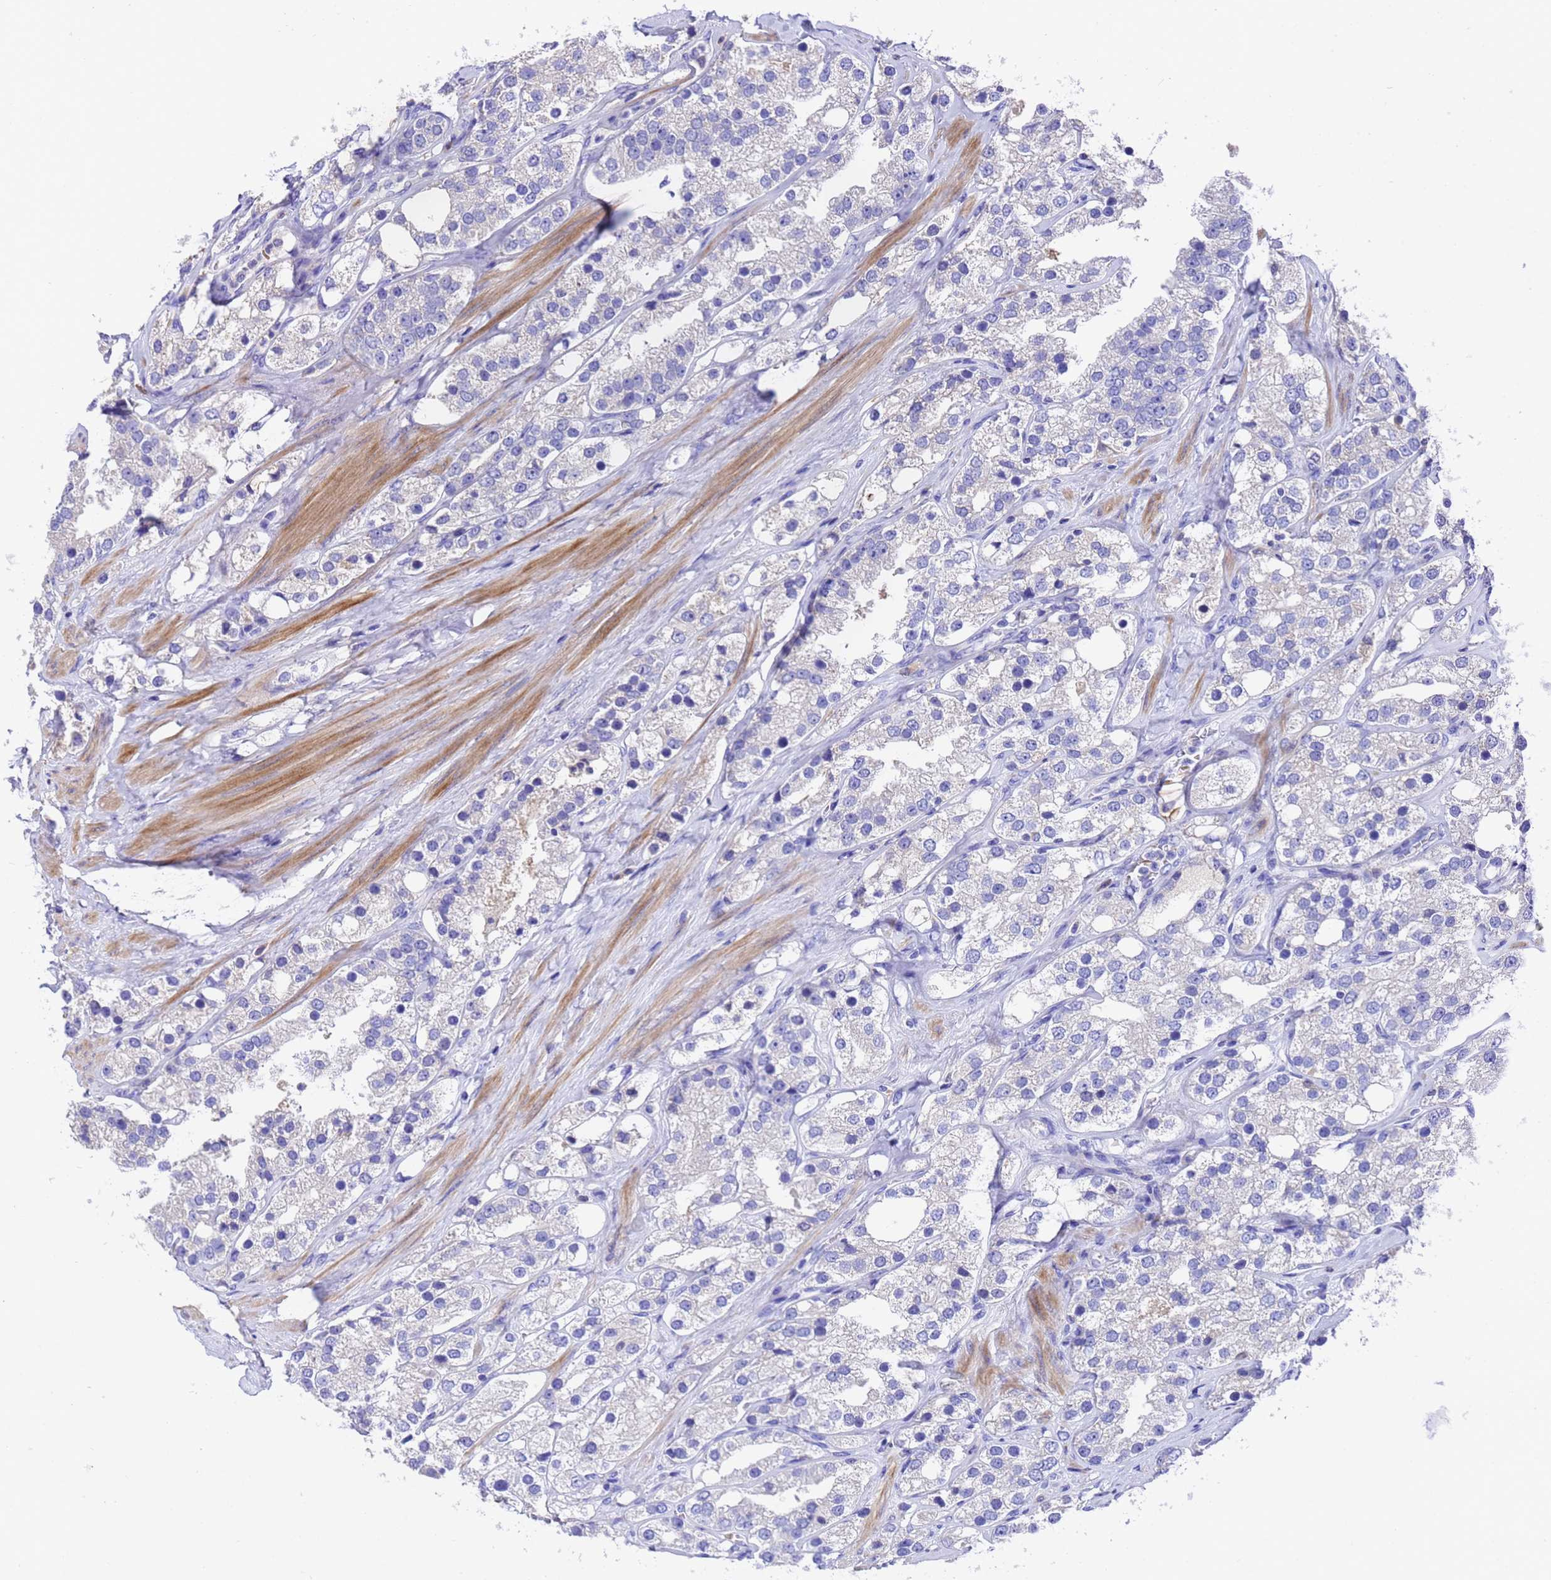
{"staining": {"intensity": "negative", "quantity": "none", "location": "none"}, "tissue": "prostate cancer", "cell_type": "Tumor cells", "image_type": "cancer", "snomed": [{"axis": "morphology", "description": "Adenocarcinoma, NOS"}, {"axis": "topography", "description": "Prostate"}], "caption": "A micrograph of human prostate cancer (adenocarcinoma) is negative for staining in tumor cells. Nuclei are stained in blue.", "gene": "ELP6", "patient": {"sex": "male", "age": 79}}